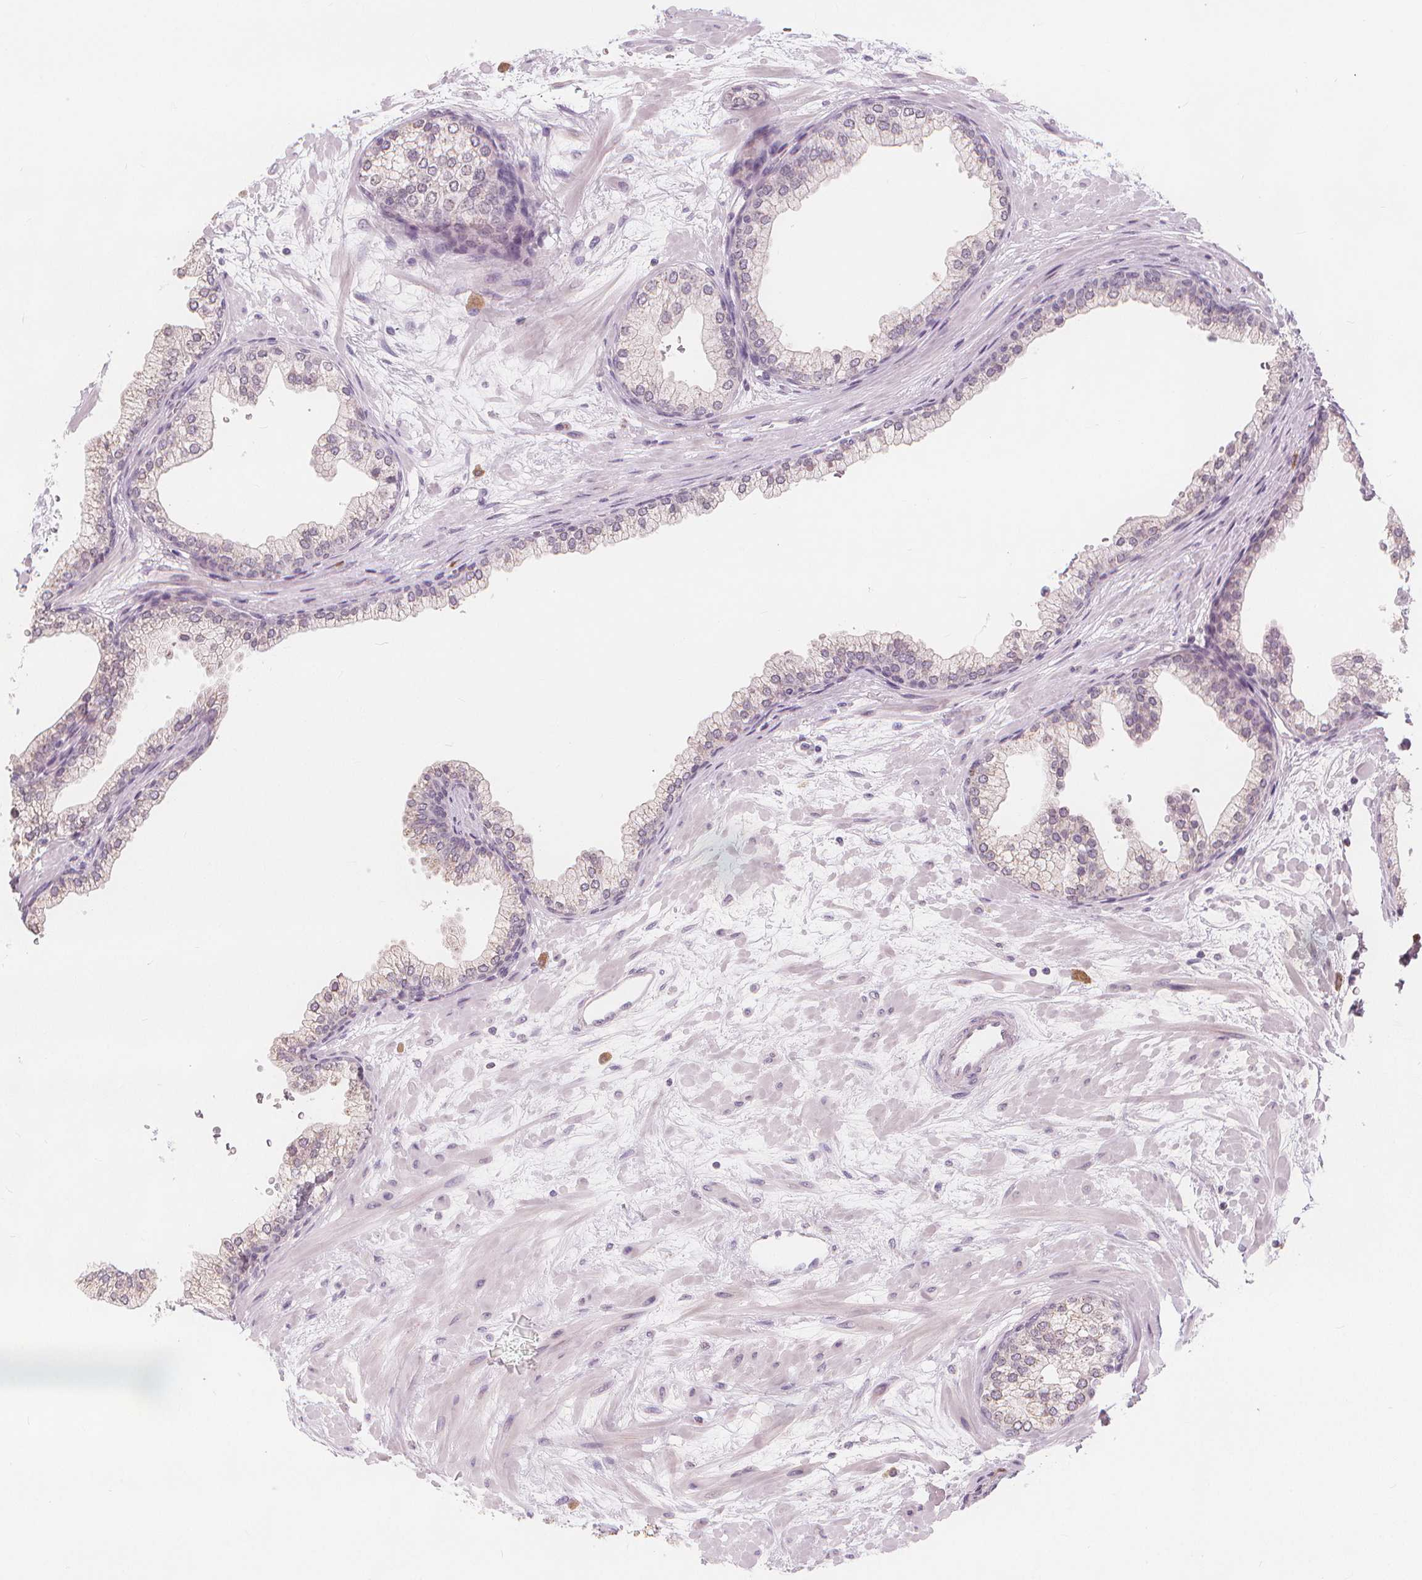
{"staining": {"intensity": "weak", "quantity": "<25%", "location": "nuclear"}, "tissue": "prostate", "cell_type": "Glandular cells", "image_type": "normal", "snomed": [{"axis": "morphology", "description": "Normal tissue, NOS"}, {"axis": "topography", "description": "Prostate"}, {"axis": "topography", "description": "Peripheral nerve tissue"}], "caption": "An immunohistochemistry micrograph of benign prostate is shown. There is no staining in glandular cells of prostate. The staining is performed using DAB (3,3'-diaminobenzidine) brown chromogen with nuclei counter-stained in using hematoxylin.", "gene": "TIPIN", "patient": {"sex": "male", "age": 61}}